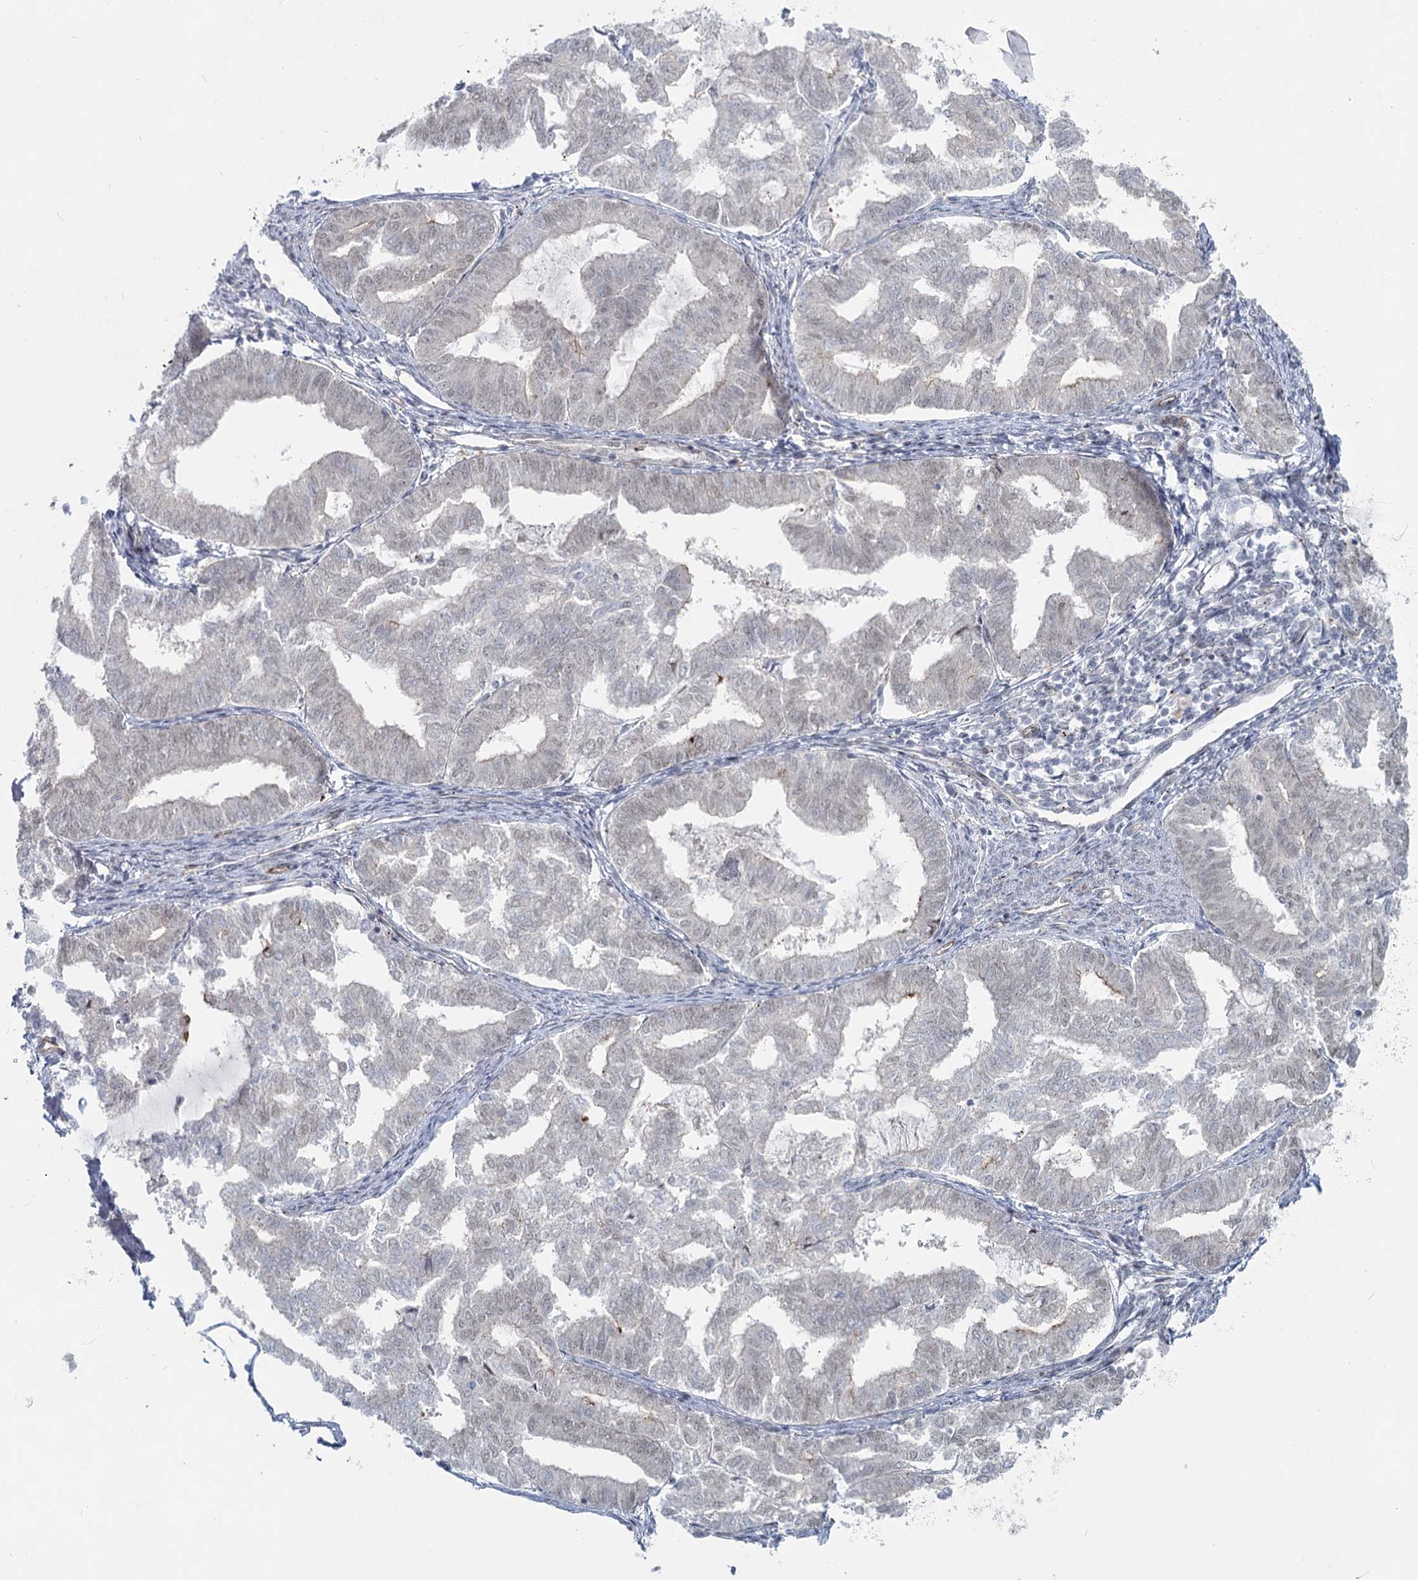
{"staining": {"intensity": "moderate", "quantity": "<25%", "location": "cytoplasmic/membranous"}, "tissue": "endometrial cancer", "cell_type": "Tumor cells", "image_type": "cancer", "snomed": [{"axis": "morphology", "description": "Adenocarcinoma, NOS"}, {"axis": "topography", "description": "Endometrium"}], "caption": "The micrograph displays staining of adenocarcinoma (endometrial), revealing moderate cytoplasmic/membranous protein expression (brown color) within tumor cells.", "gene": "ABHD8", "patient": {"sex": "female", "age": 79}}